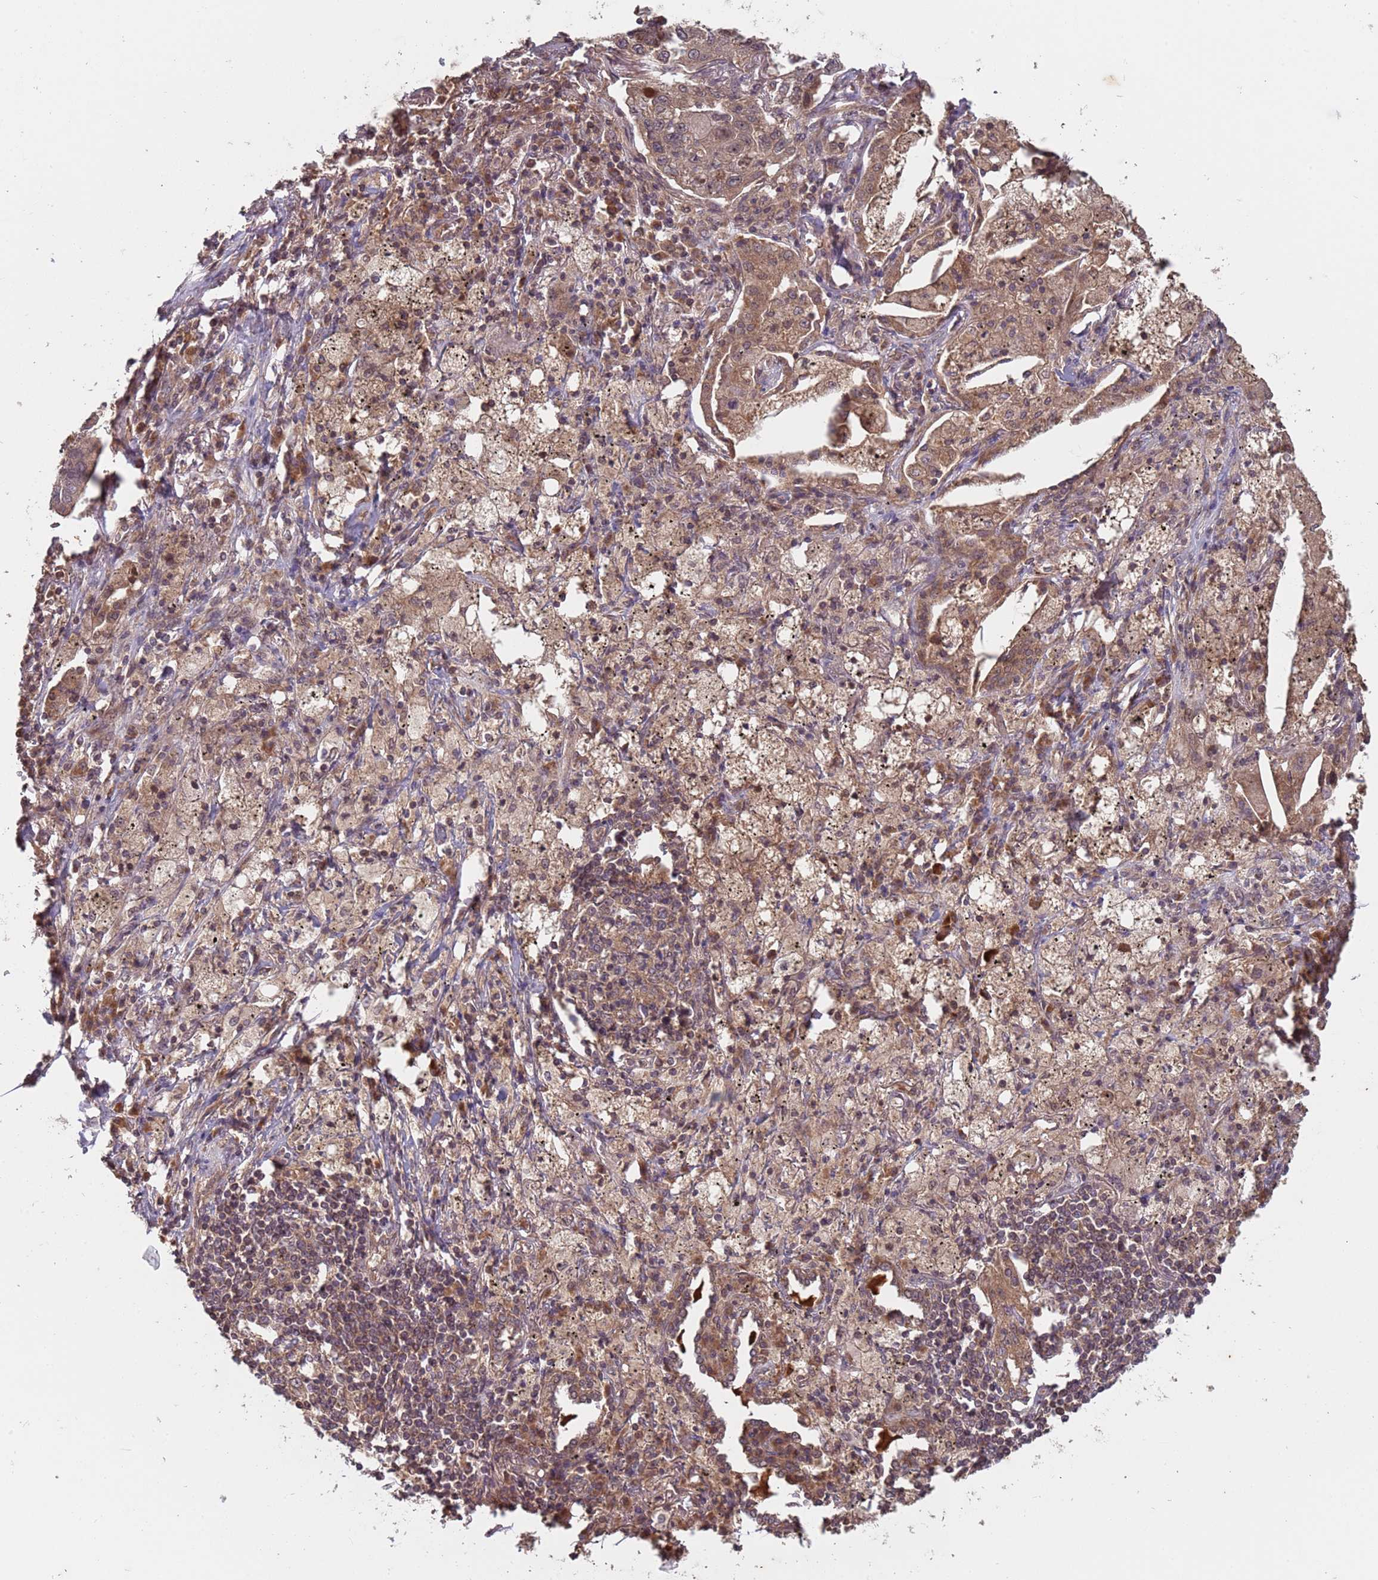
{"staining": {"intensity": "weak", "quantity": ">75%", "location": "cytoplasmic/membranous,nuclear"}, "tissue": "lung cancer", "cell_type": "Tumor cells", "image_type": "cancer", "snomed": [{"axis": "morphology", "description": "Squamous cell carcinoma, NOS"}, {"axis": "topography", "description": "Lung"}], "caption": "Immunohistochemistry photomicrograph of lung squamous cell carcinoma stained for a protein (brown), which displays low levels of weak cytoplasmic/membranous and nuclear expression in approximately >75% of tumor cells.", "gene": "ERI1", "patient": {"sex": "female", "age": 63}}